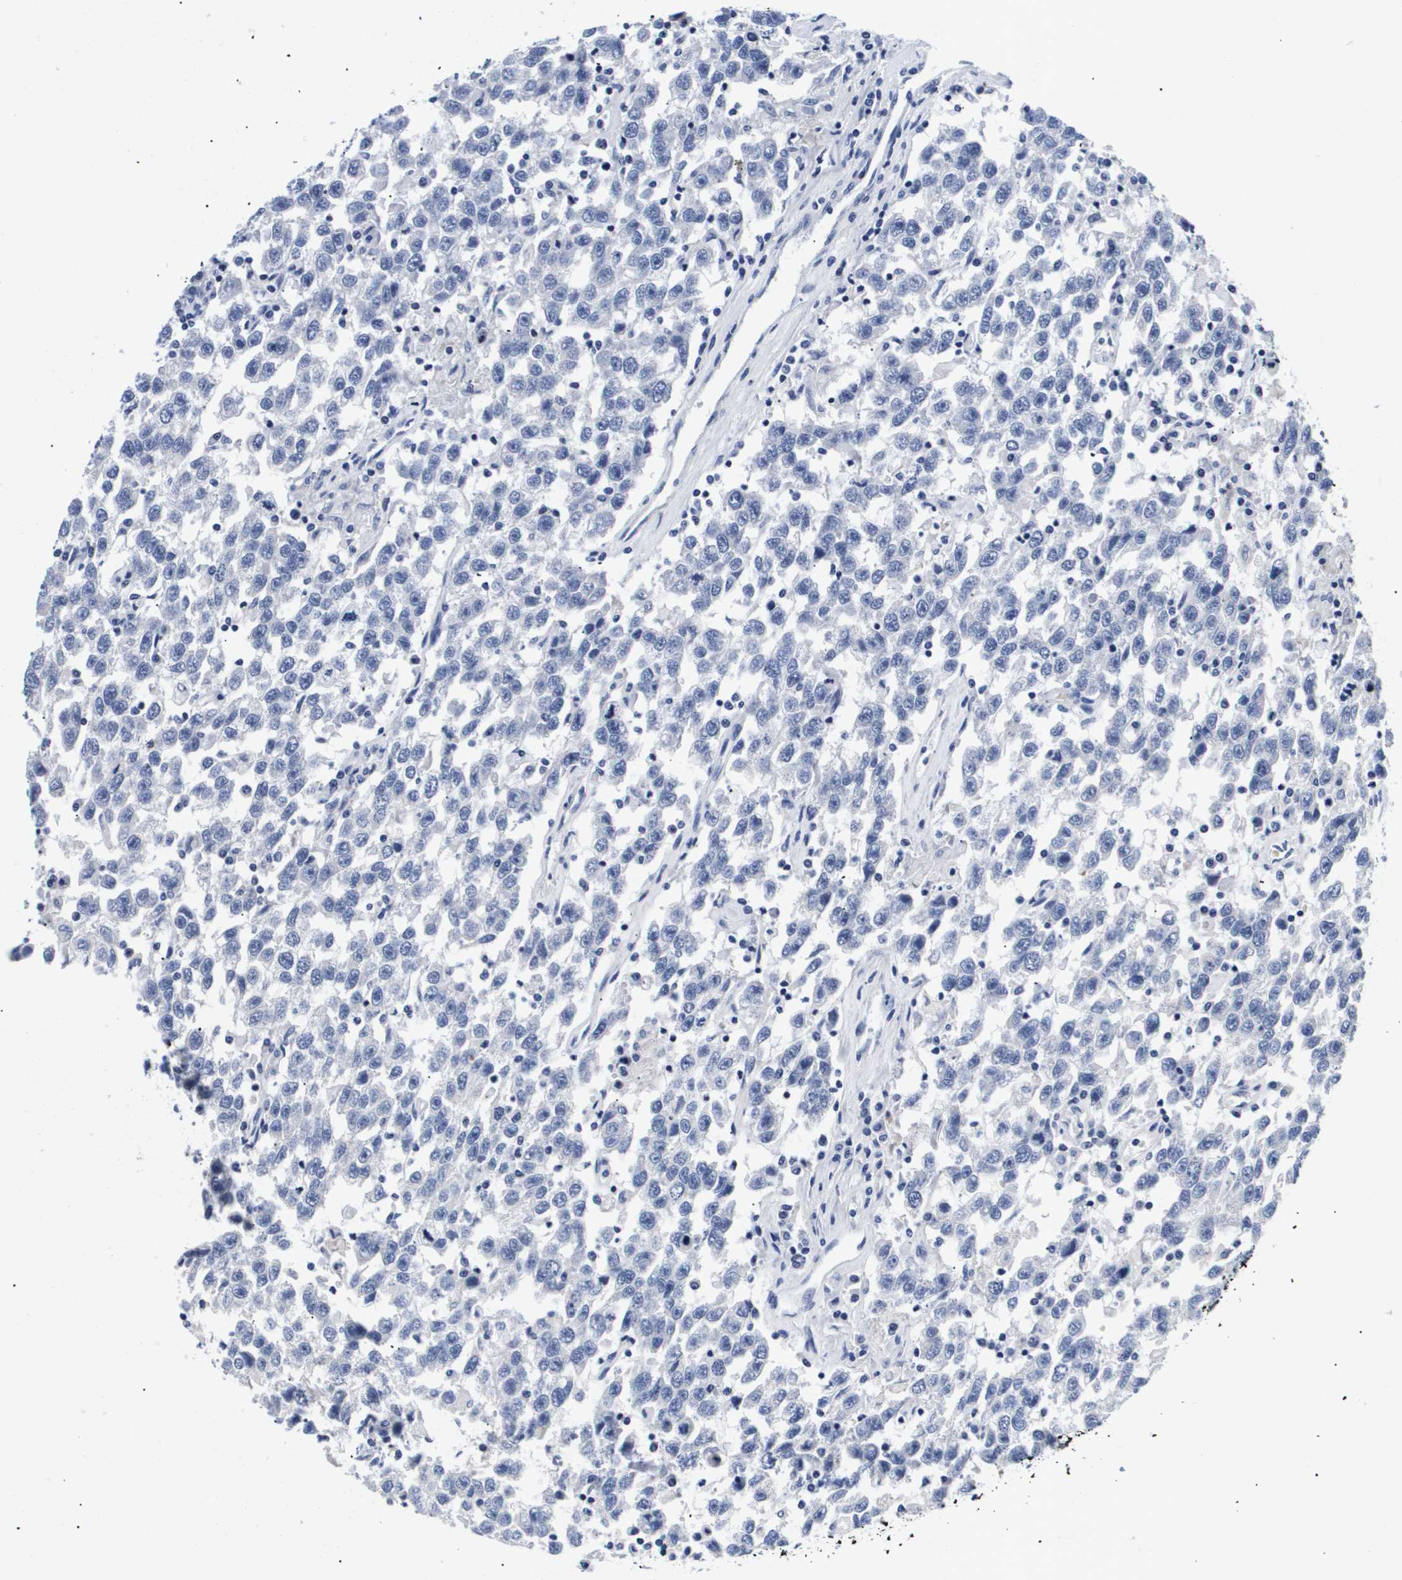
{"staining": {"intensity": "negative", "quantity": "none", "location": "none"}, "tissue": "testis cancer", "cell_type": "Tumor cells", "image_type": "cancer", "snomed": [{"axis": "morphology", "description": "Seminoma, NOS"}, {"axis": "topography", "description": "Testis"}], "caption": "Immunohistochemistry histopathology image of neoplastic tissue: testis cancer (seminoma) stained with DAB displays no significant protein positivity in tumor cells.", "gene": "SHD", "patient": {"sex": "male", "age": 41}}